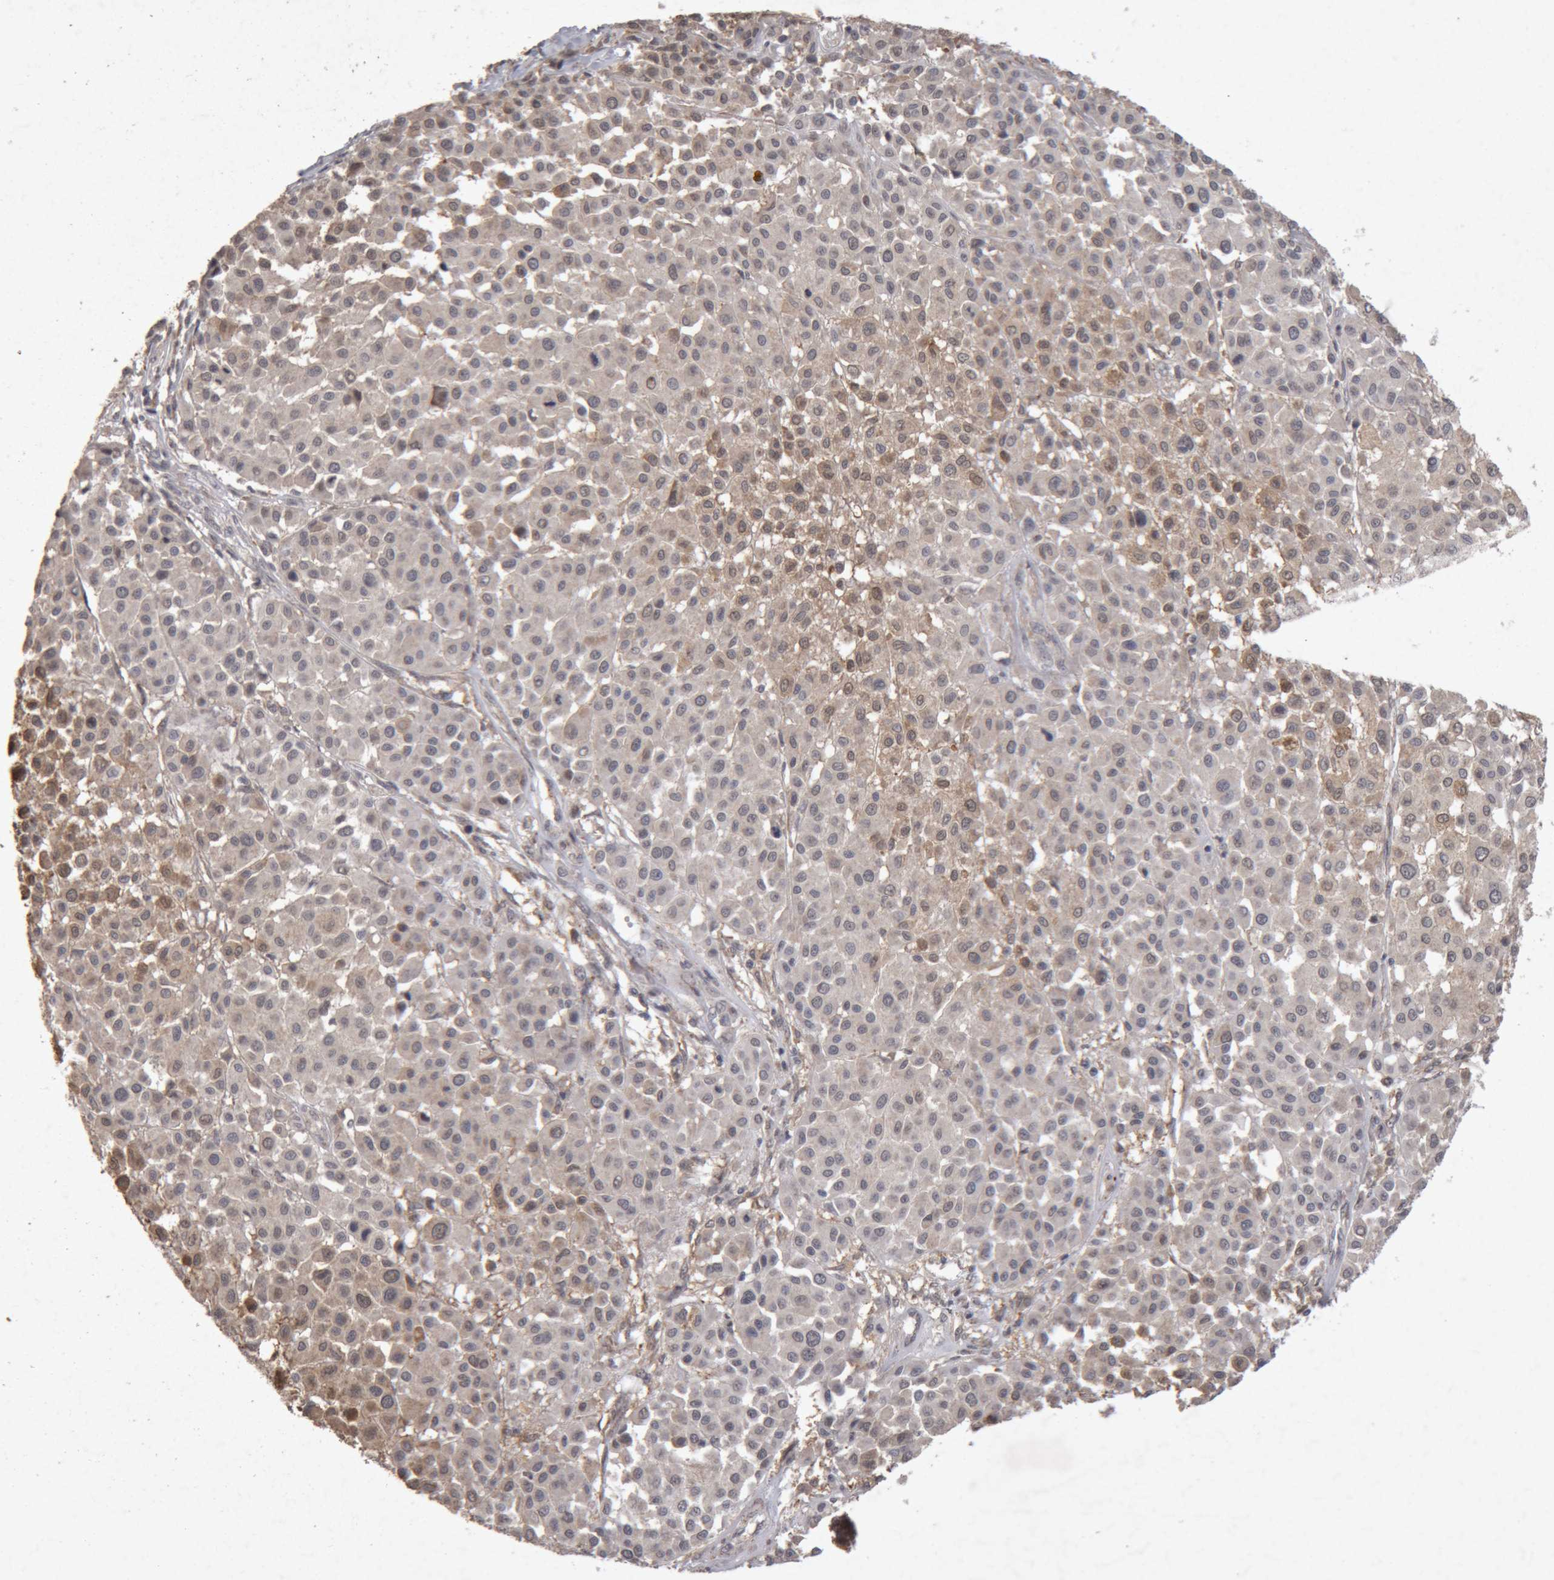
{"staining": {"intensity": "weak", "quantity": "25%-75%", "location": "cytoplasmic/membranous"}, "tissue": "melanoma", "cell_type": "Tumor cells", "image_type": "cancer", "snomed": [{"axis": "morphology", "description": "Malignant melanoma, Metastatic site"}, {"axis": "topography", "description": "Soft tissue"}], "caption": "A brown stain labels weak cytoplasmic/membranous expression of a protein in human malignant melanoma (metastatic site) tumor cells.", "gene": "MEP1A", "patient": {"sex": "male", "age": 41}}